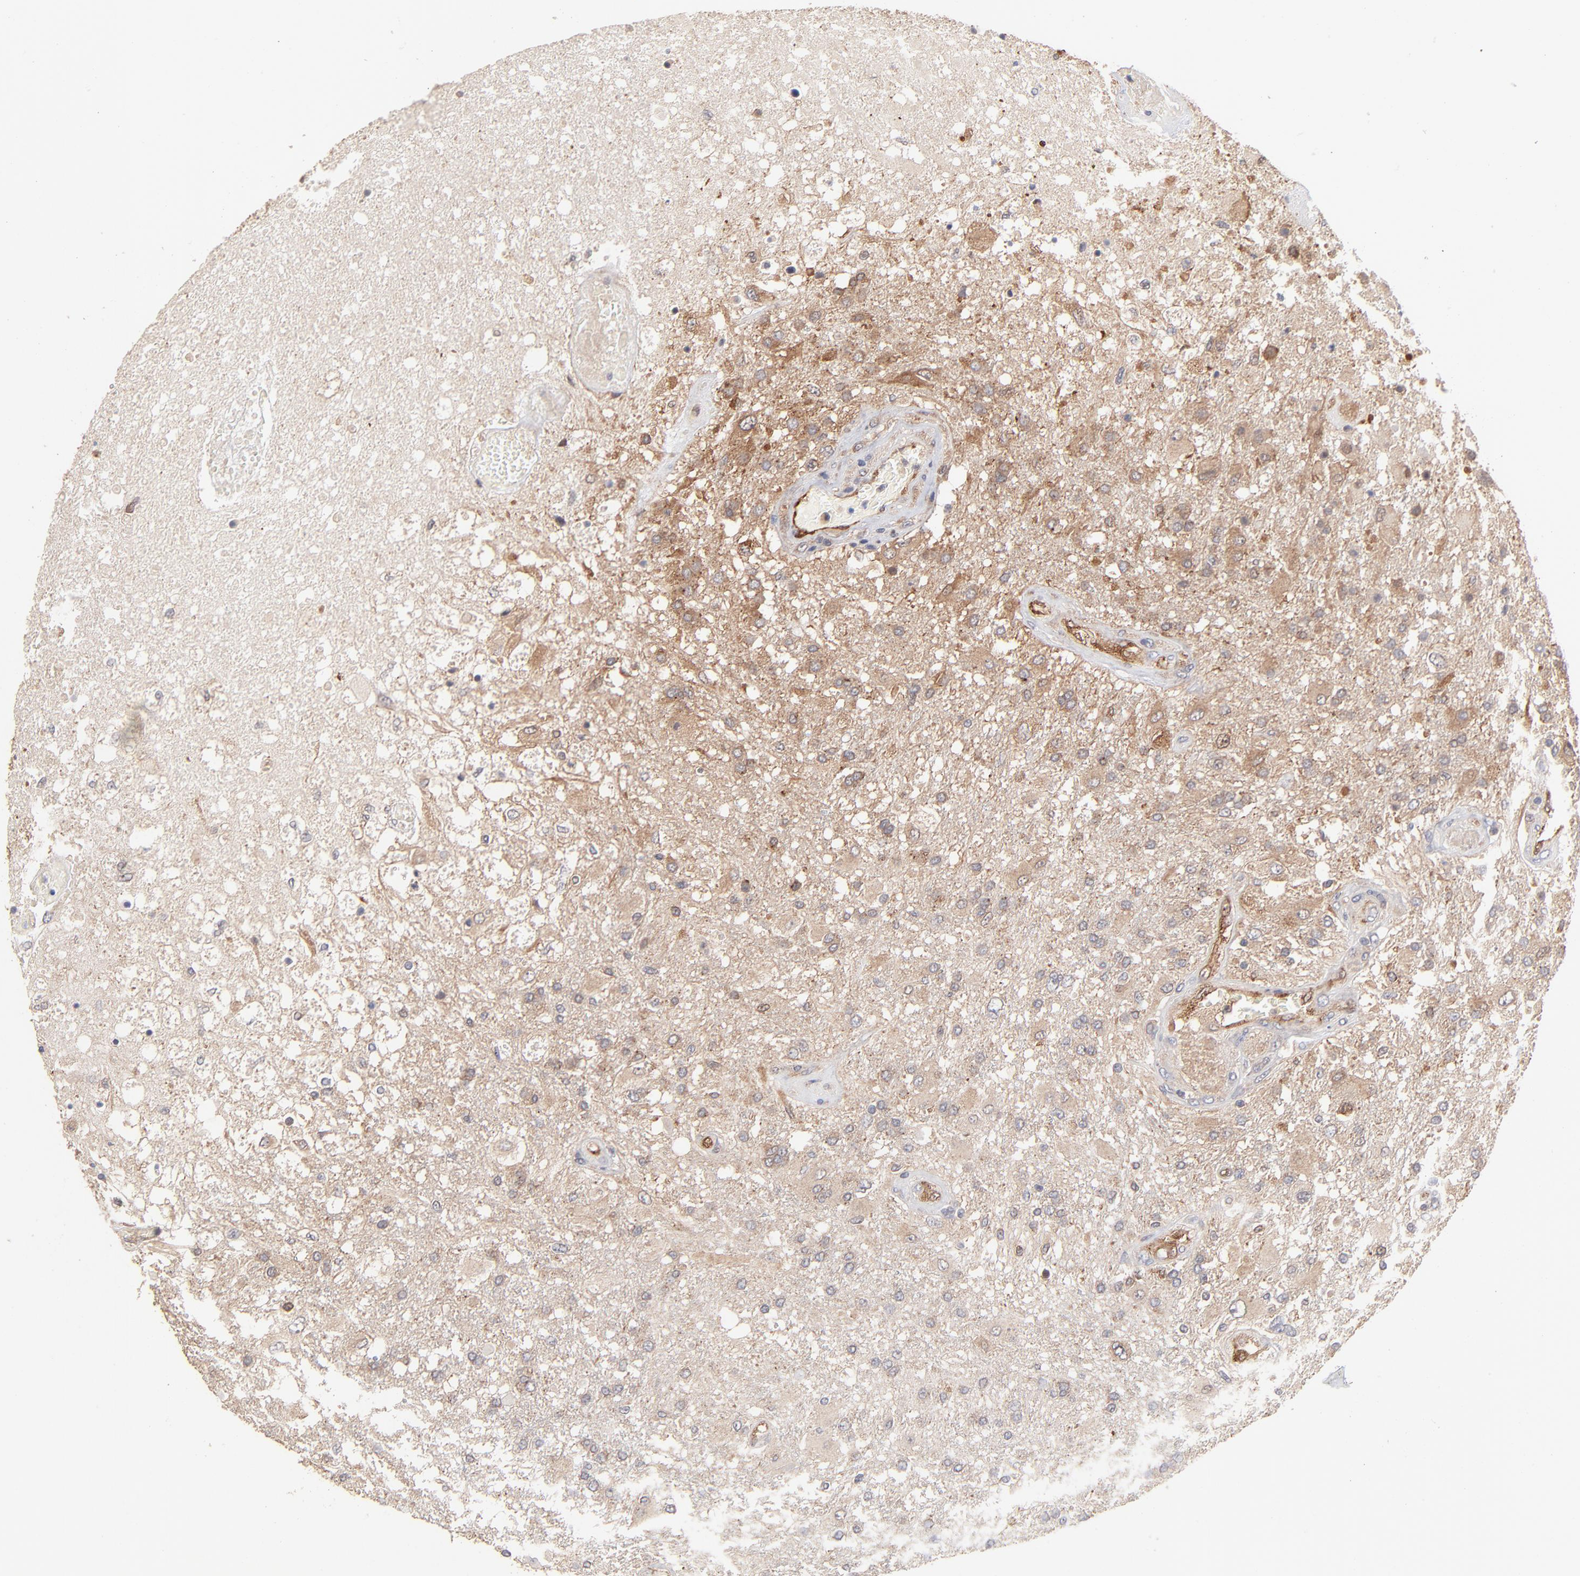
{"staining": {"intensity": "weak", "quantity": ">75%", "location": "cytoplasmic/membranous"}, "tissue": "glioma", "cell_type": "Tumor cells", "image_type": "cancer", "snomed": [{"axis": "morphology", "description": "Glioma, malignant, High grade"}, {"axis": "topography", "description": "Cerebral cortex"}], "caption": "A brown stain shows weak cytoplasmic/membranous staining of a protein in human glioma tumor cells.", "gene": "IVNS1ABP", "patient": {"sex": "male", "age": 79}}